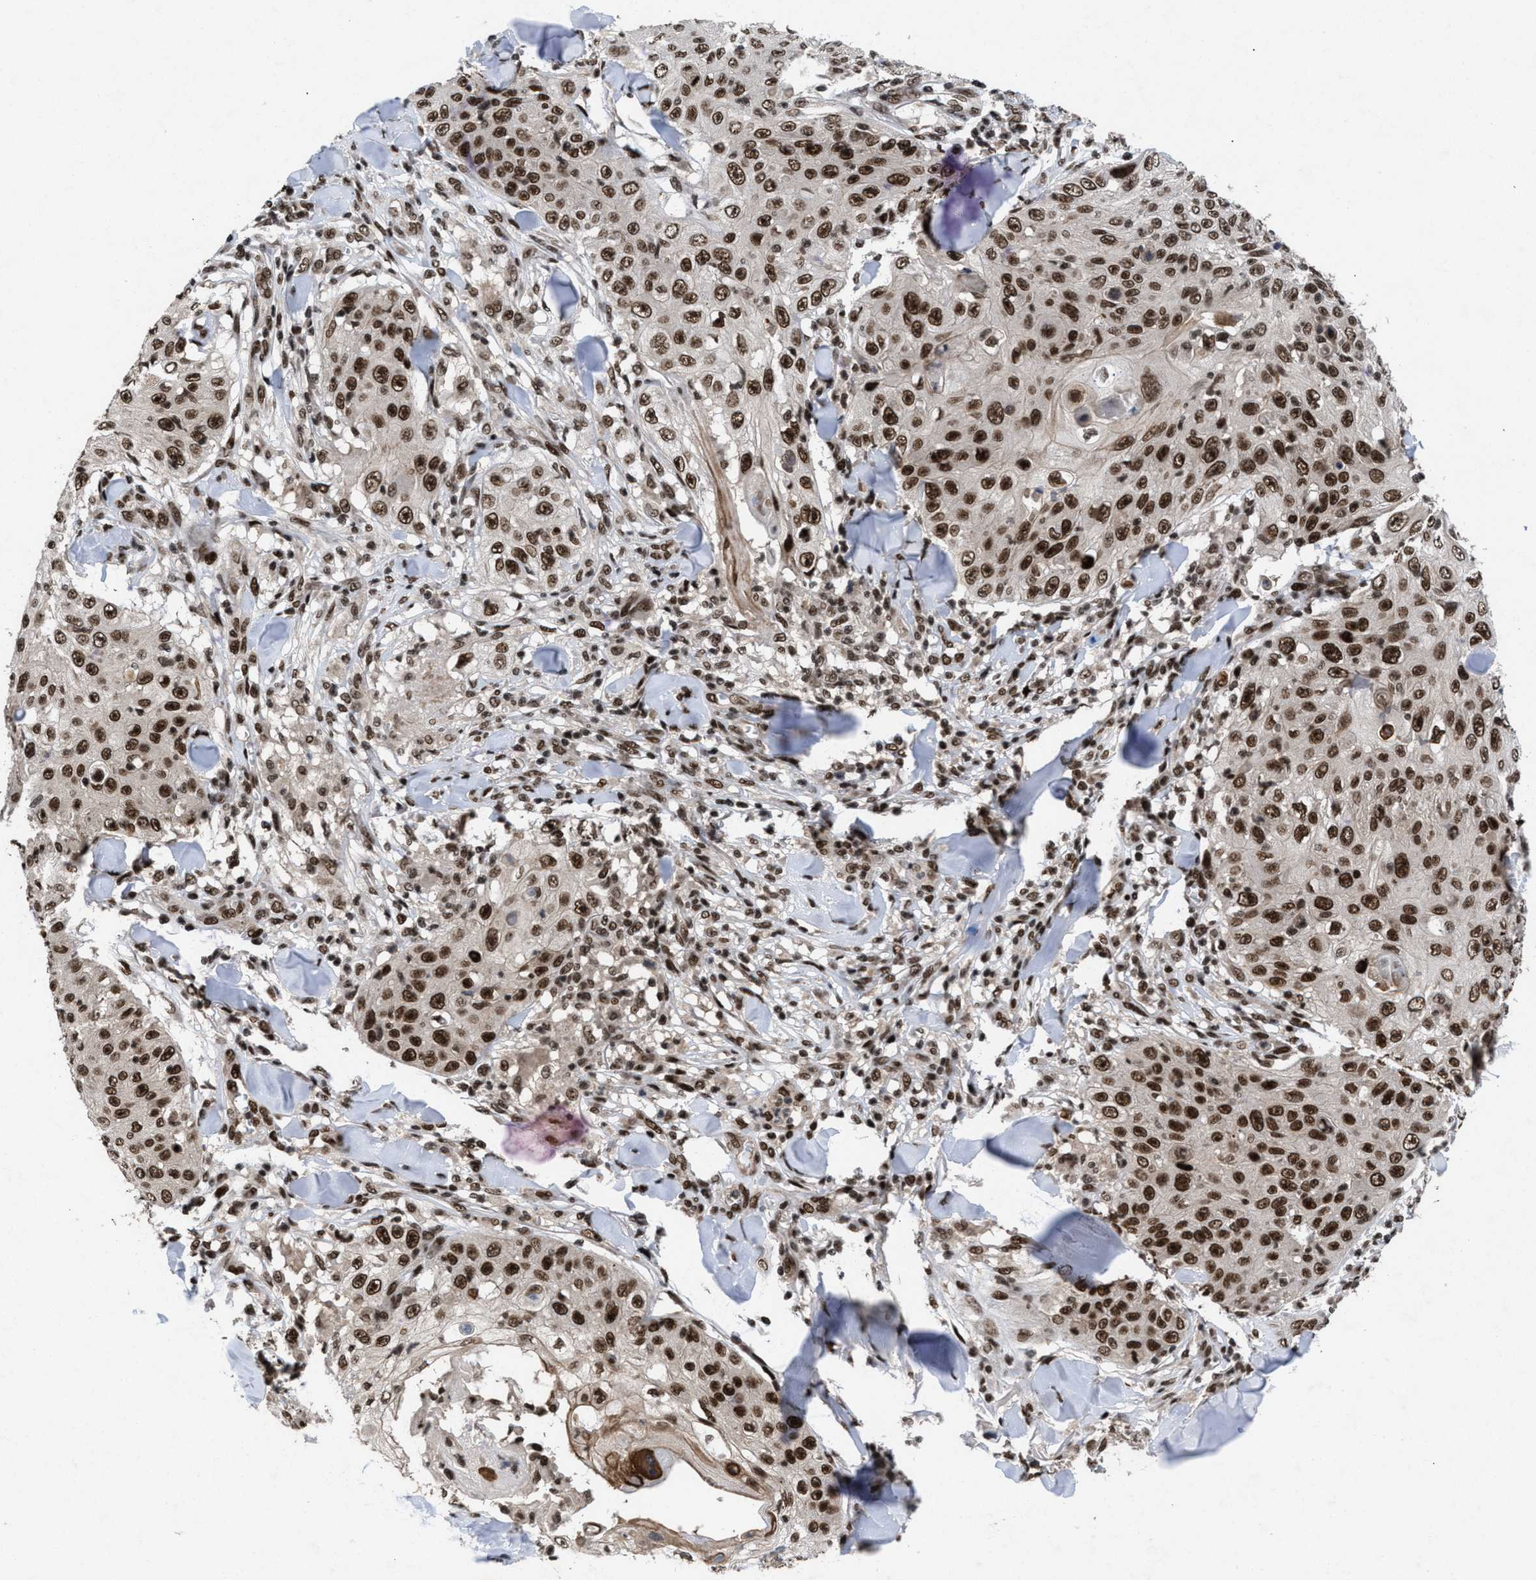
{"staining": {"intensity": "moderate", "quantity": ">75%", "location": "nuclear"}, "tissue": "skin cancer", "cell_type": "Tumor cells", "image_type": "cancer", "snomed": [{"axis": "morphology", "description": "Squamous cell carcinoma, NOS"}, {"axis": "topography", "description": "Skin"}], "caption": "Immunohistochemistry (IHC) micrograph of human skin squamous cell carcinoma stained for a protein (brown), which shows medium levels of moderate nuclear expression in about >75% of tumor cells.", "gene": "WIZ", "patient": {"sex": "male", "age": 86}}